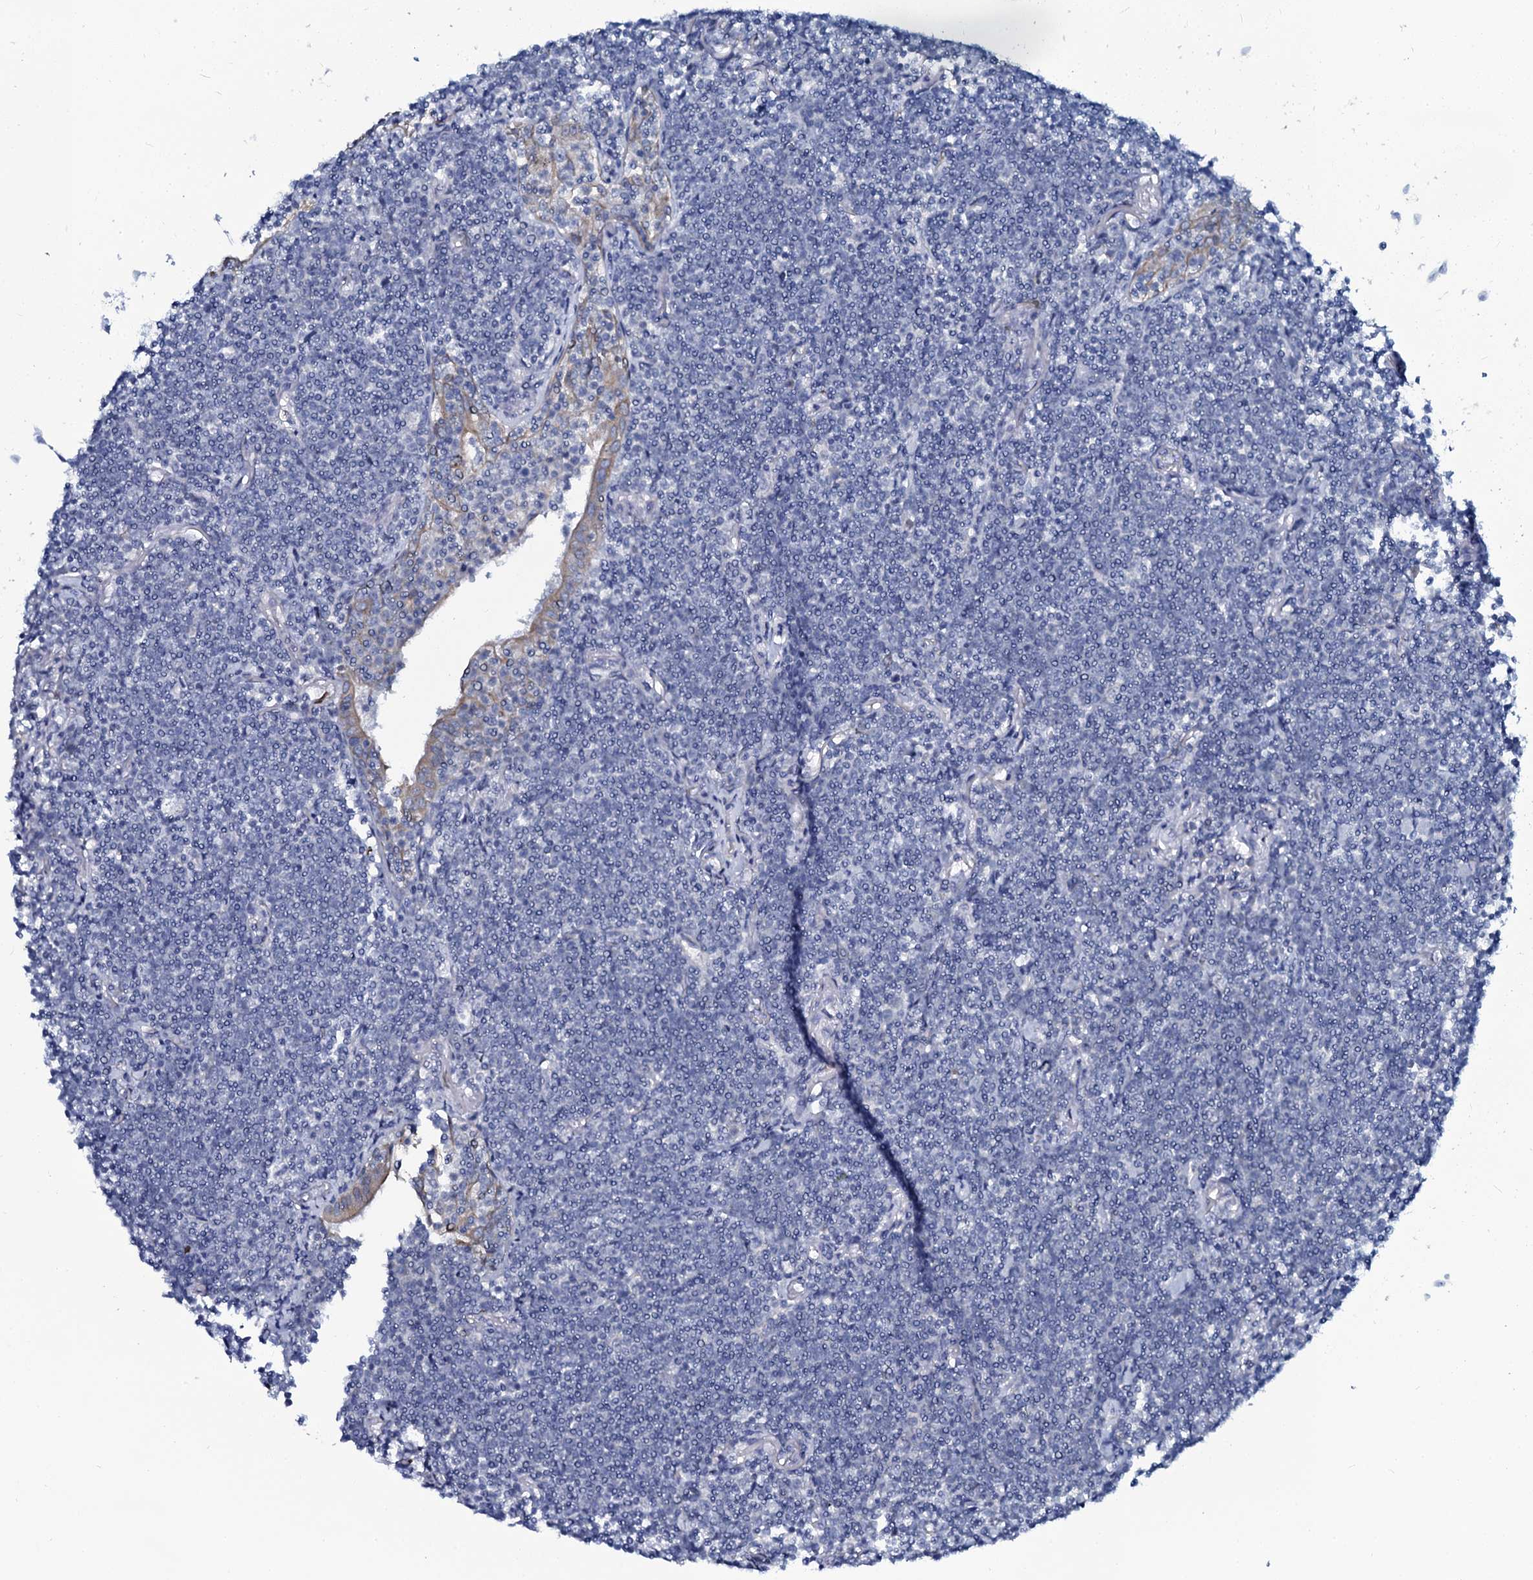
{"staining": {"intensity": "negative", "quantity": "none", "location": "none"}, "tissue": "lymphoma", "cell_type": "Tumor cells", "image_type": "cancer", "snomed": [{"axis": "morphology", "description": "Malignant lymphoma, non-Hodgkin's type, Low grade"}, {"axis": "topography", "description": "Lung"}], "caption": "Tumor cells show no significant protein expression in lymphoma.", "gene": "C10orf88", "patient": {"sex": "female", "age": 71}}